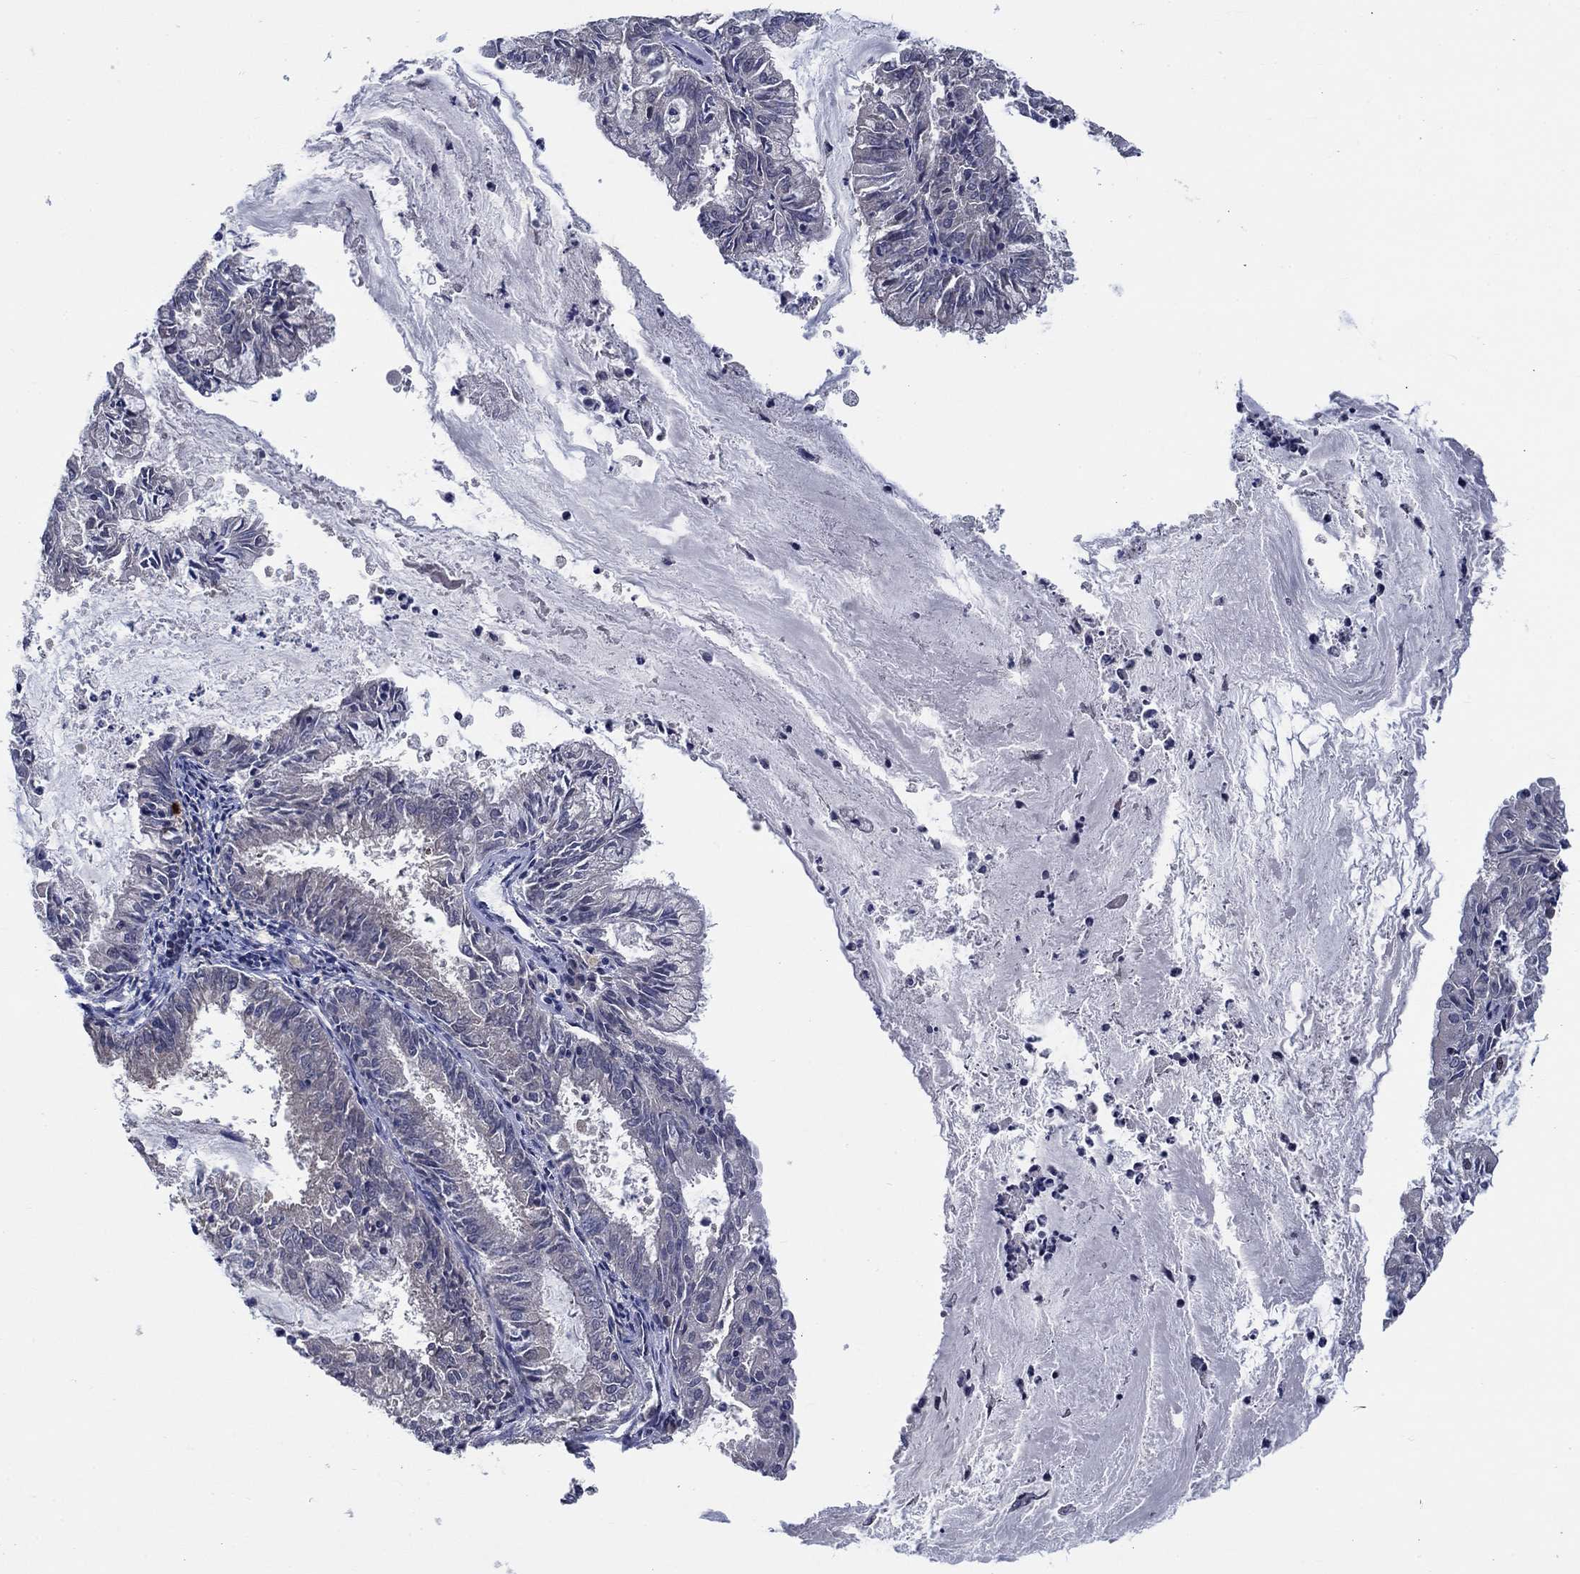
{"staining": {"intensity": "weak", "quantity": "<25%", "location": "nuclear"}, "tissue": "endometrial cancer", "cell_type": "Tumor cells", "image_type": "cancer", "snomed": [{"axis": "morphology", "description": "Adenocarcinoma, NOS"}, {"axis": "topography", "description": "Endometrium"}], "caption": "Immunohistochemical staining of human adenocarcinoma (endometrial) demonstrates no significant expression in tumor cells. Nuclei are stained in blue.", "gene": "HTN1", "patient": {"sex": "female", "age": 57}}